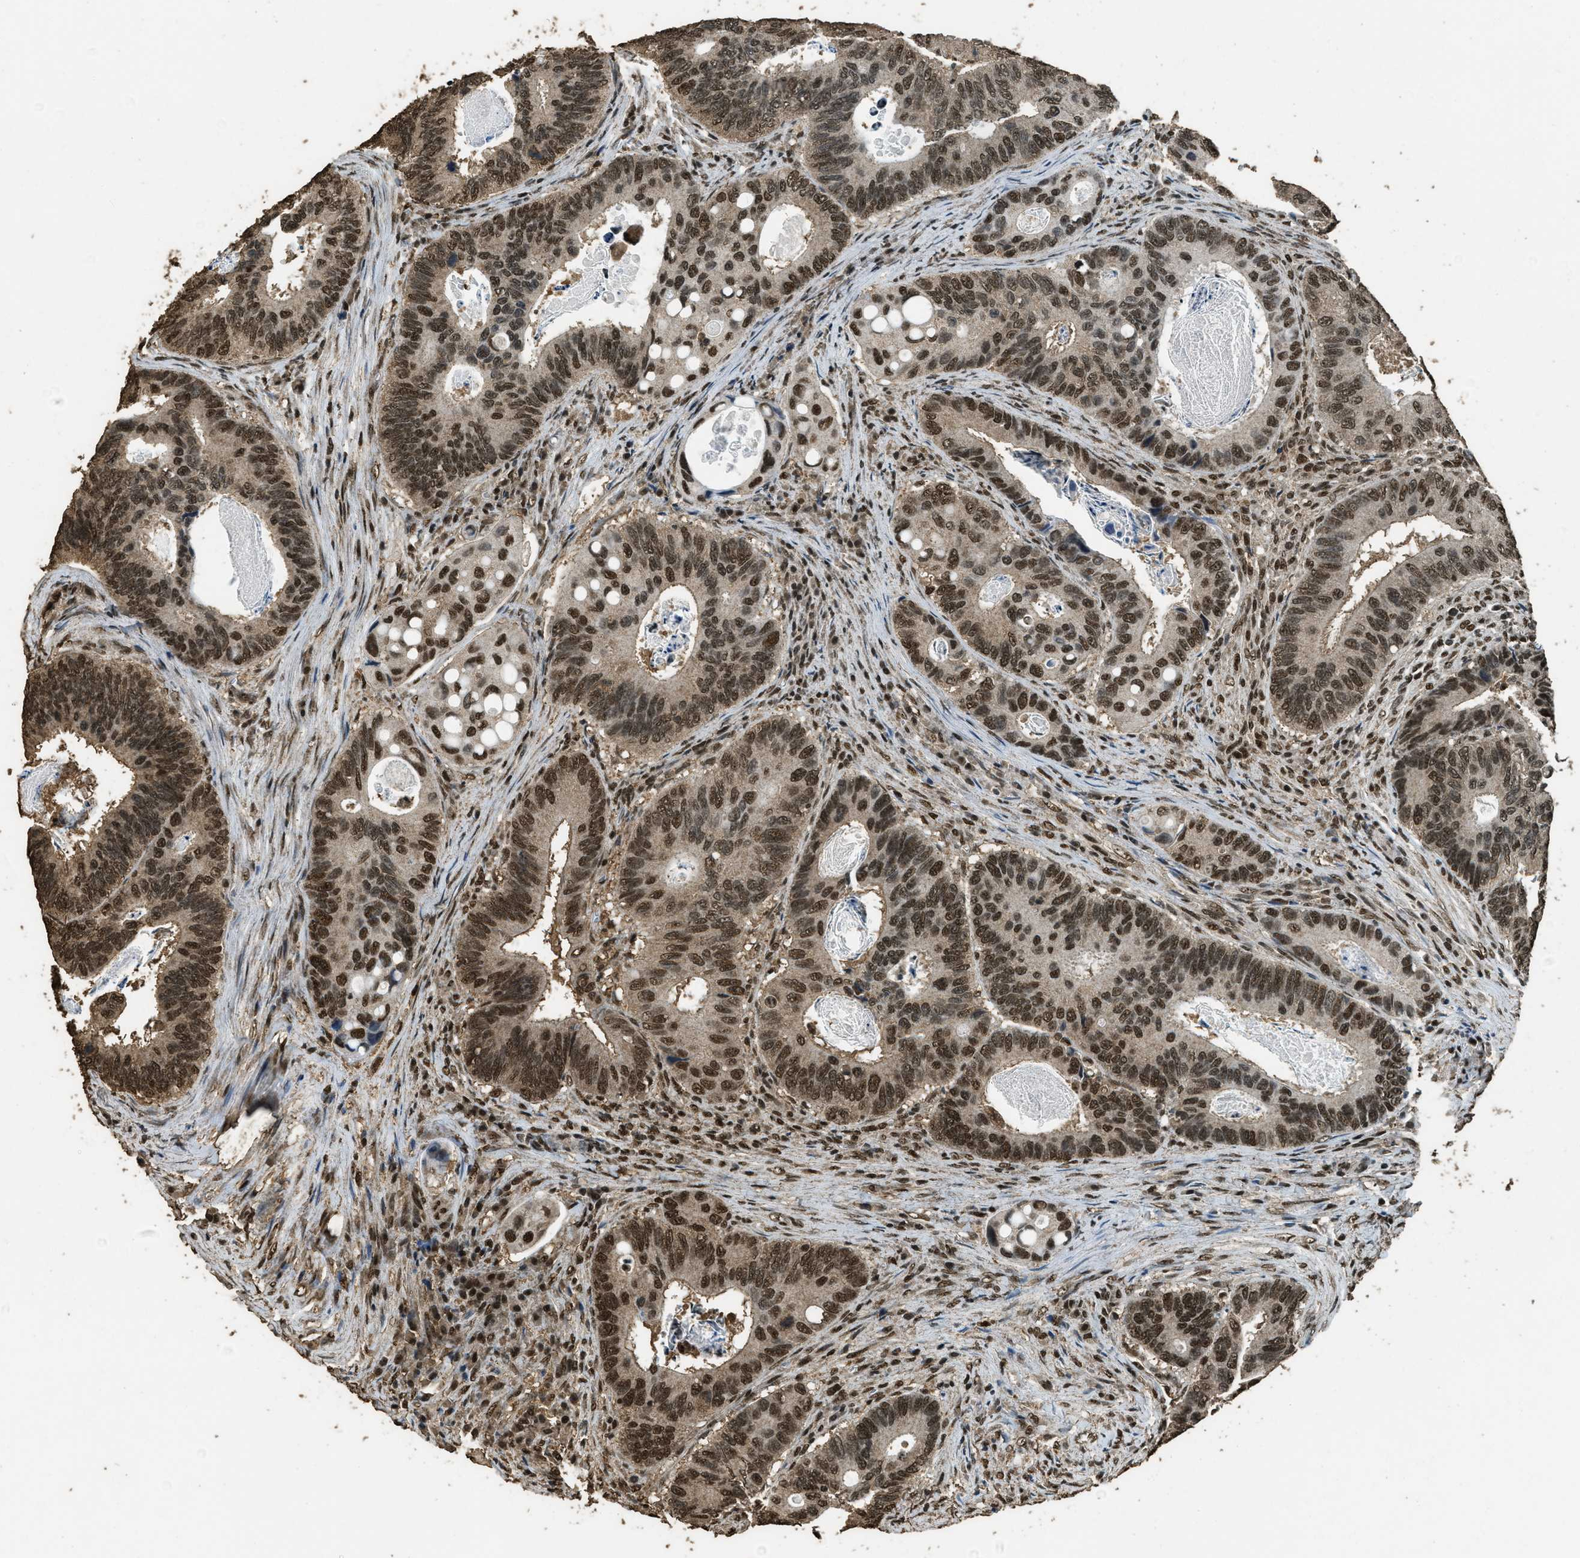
{"staining": {"intensity": "strong", "quantity": ">75%", "location": "nuclear"}, "tissue": "colorectal cancer", "cell_type": "Tumor cells", "image_type": "cancer", "snomed": [{"axis": "morphology", "description": "Inflammation, NOS"}, {"axis": "morphology", "description": "Adenocarcinoma, NOS"}, {"axis": "topography", "description": "Colon"}], "caption": "Immunohistochemical staining of colorectal cancer displays strong nuclear protein expression in about >75% of tumor cells. (Brightfield microscopy of DAB IHC at high magnification).", "gene": "MYB", "patient": {"sex": "male", "age": 72}}